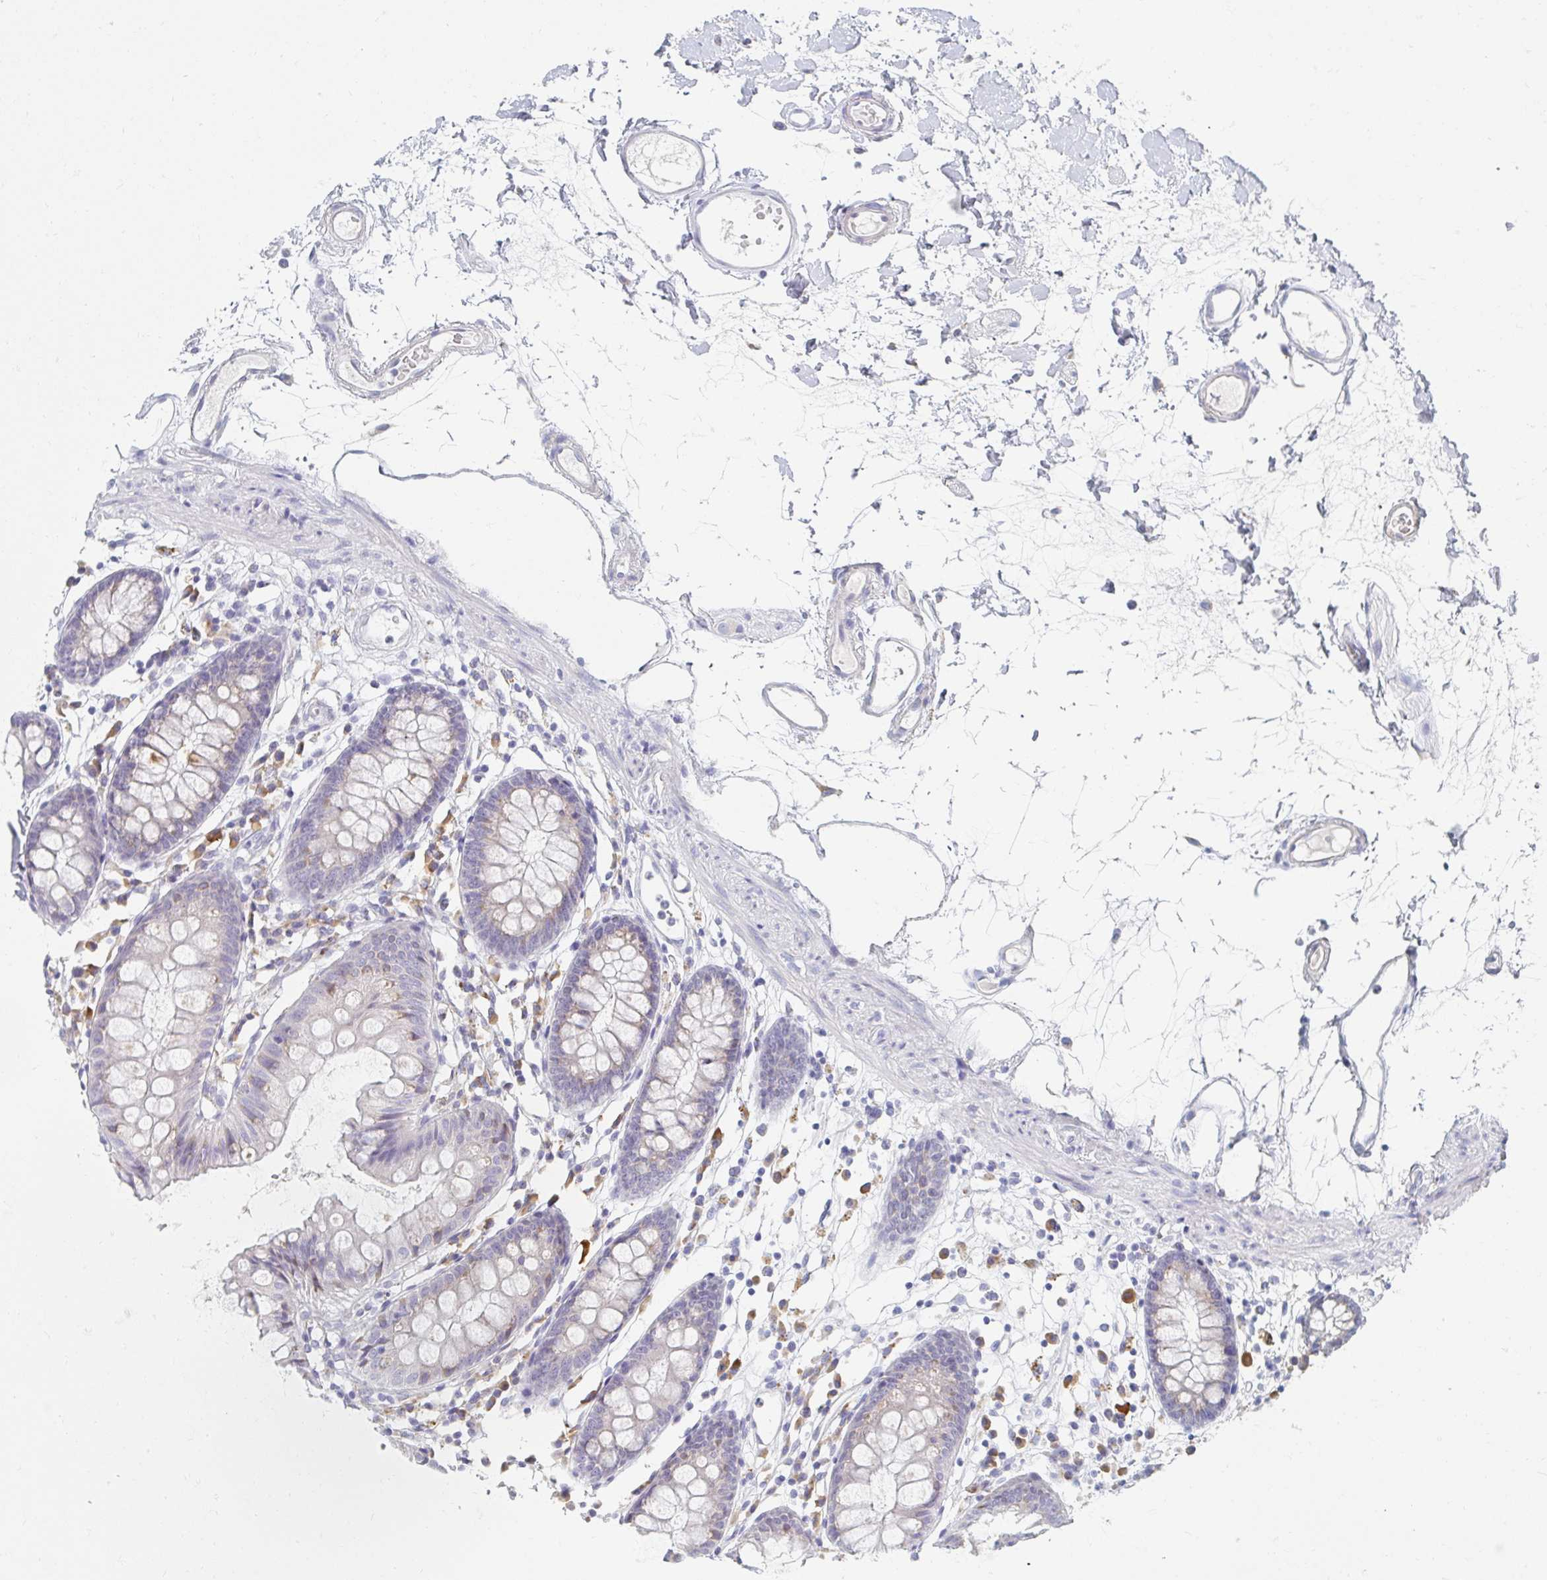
{"staining": {"intensity": "negative", "quantity": "none", "location": "none"}, "tissue": "colon", "cell_type": "Endothelial cells", "image_type": "normal", "snomed": [{"axis": "morphology", "description": "Normal tissue, NOS"}, {"axis": "topography", "description": "Colon"}], "caption": "This micrograph is of unremarkable colon stained with IHC to label a protein in brown with the nuclei are counter-stained blue. There is no staining in endothelial cells.", "gene": "MYLK2", "patient": {"sex": "female", "age": 84}}